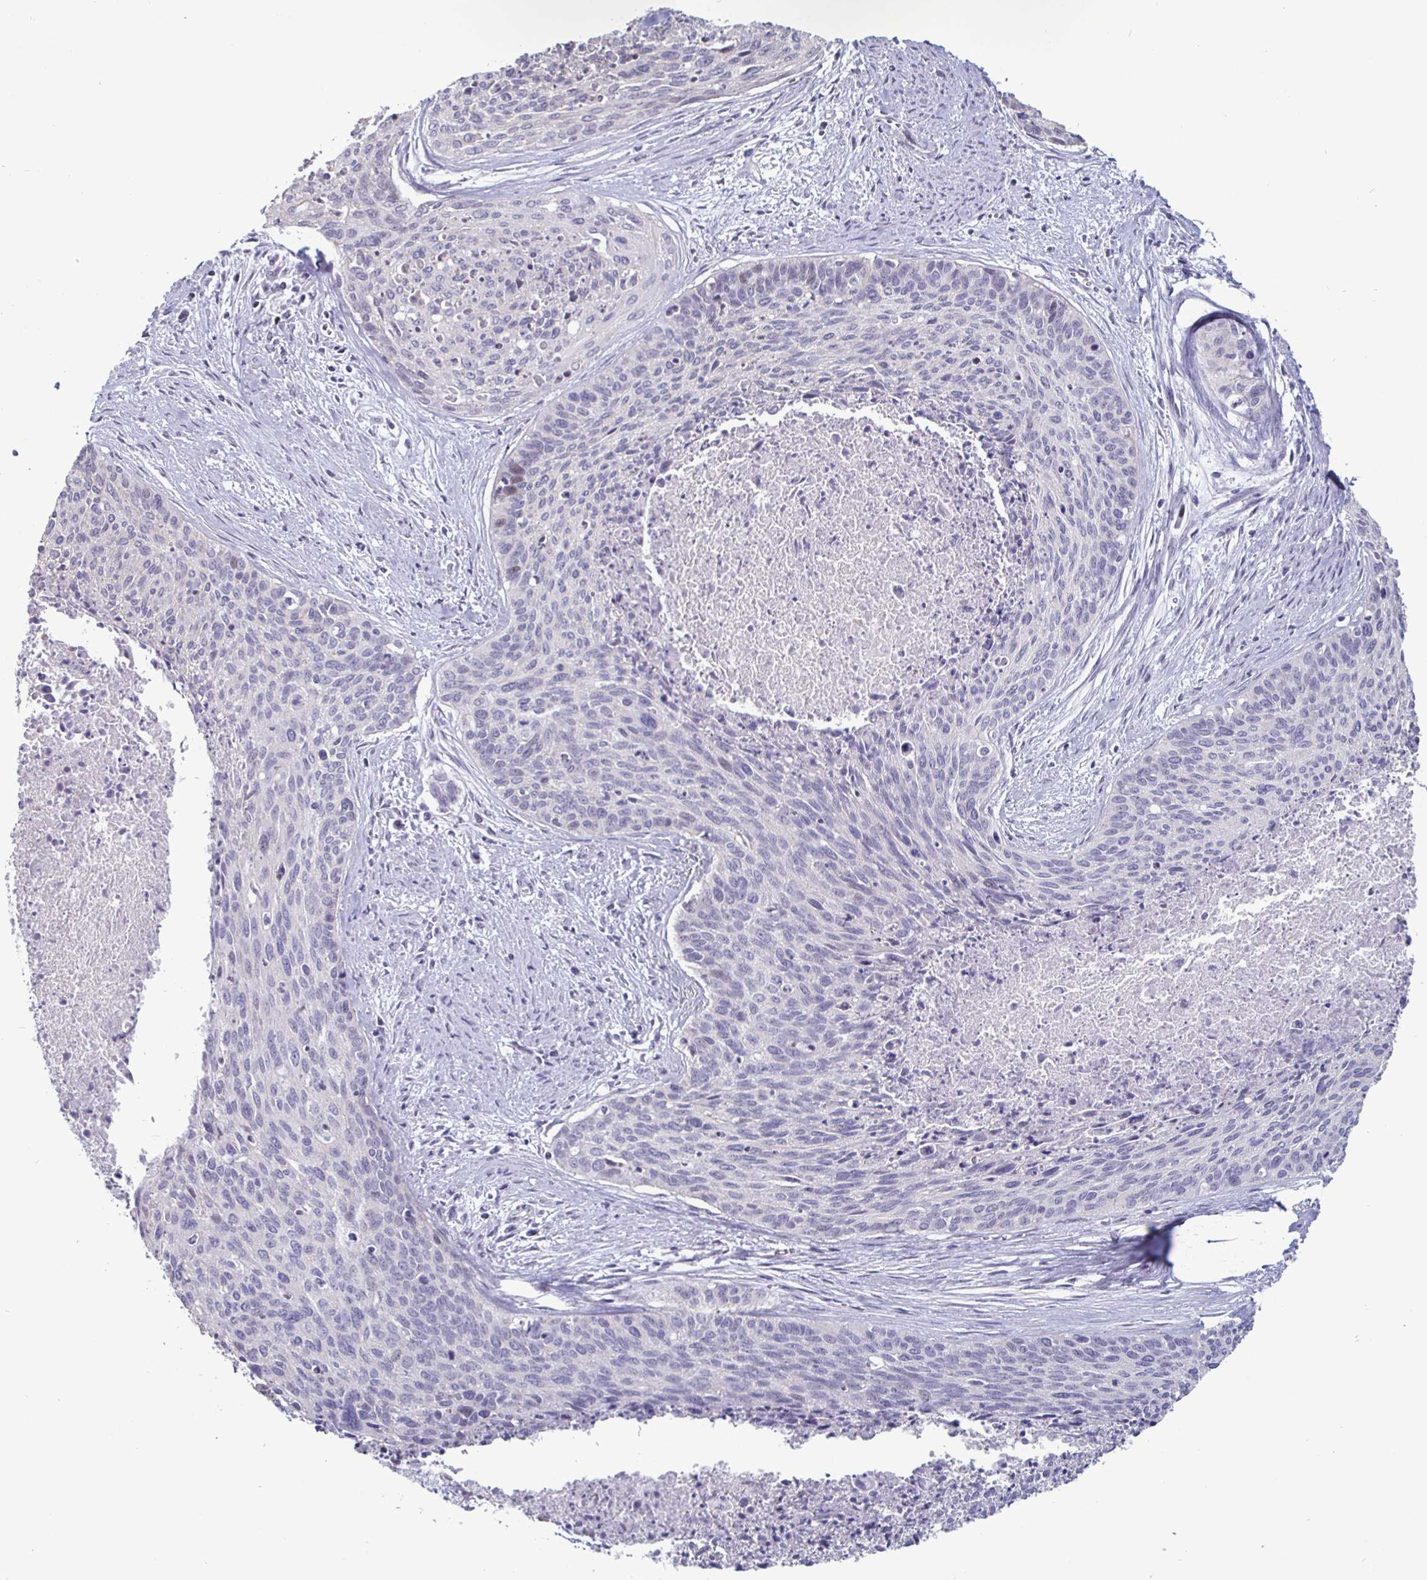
{"staining": {"intensity": "negative", "quantity": "none", "location": "none"}, "tissue": "cervical cancer", "cell_type": "Tumor cells", "image_type": "cancer", "snomed": [{"axis": "morphology", "description": "Squamous cell carcinoma, NOS"}, {"axis": "topography", "description": "Cervix"}], "caption": "An image of cervical squamous cell carcinoma stained for a protein exhibits no brown staining in tumor cells.", "gene": "OOSP2", "patient": {"sex": "female", "age": 55}}